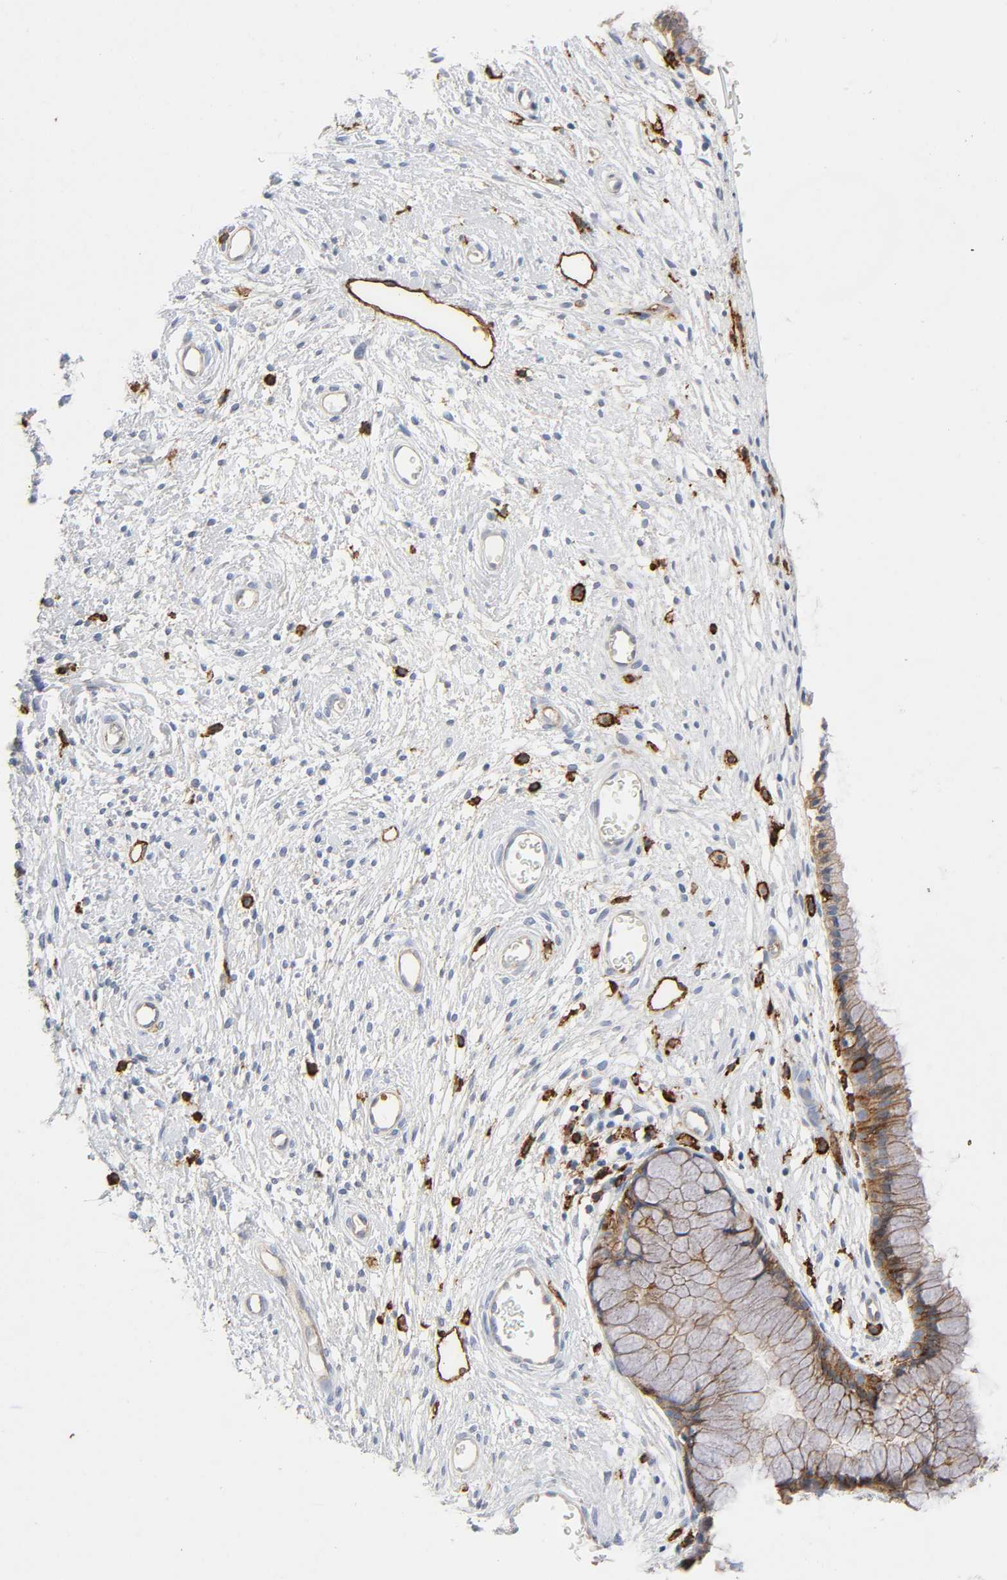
{"staining": {"intensity": "weak", "quantity": ">75%", "location": "cytoplasmic/membranous"}, "tissue": "cervix", "cell_type": "Glandular cells", "image_type": "normal", "snomed": [{"axis": "morphology", "description": "Normal tissue, NOS"}, {"axis": "topography", "description": "Cervix"}], "caption": "Immunohistochemistry staining of normal cervix, which displays low levels of weak cytoplasmic/membranous positivity in approximately >75% of glandular cells indicating weak cytoplasmic/membranous protein expression. The staining was performed using DAB (3,3'-diaminobenzidine) (brown) for protein detection and nuclei were counterstained in hematoxylin (blue).", "gene": "LYN", "patient": {"sex": "female", "age": 55}}